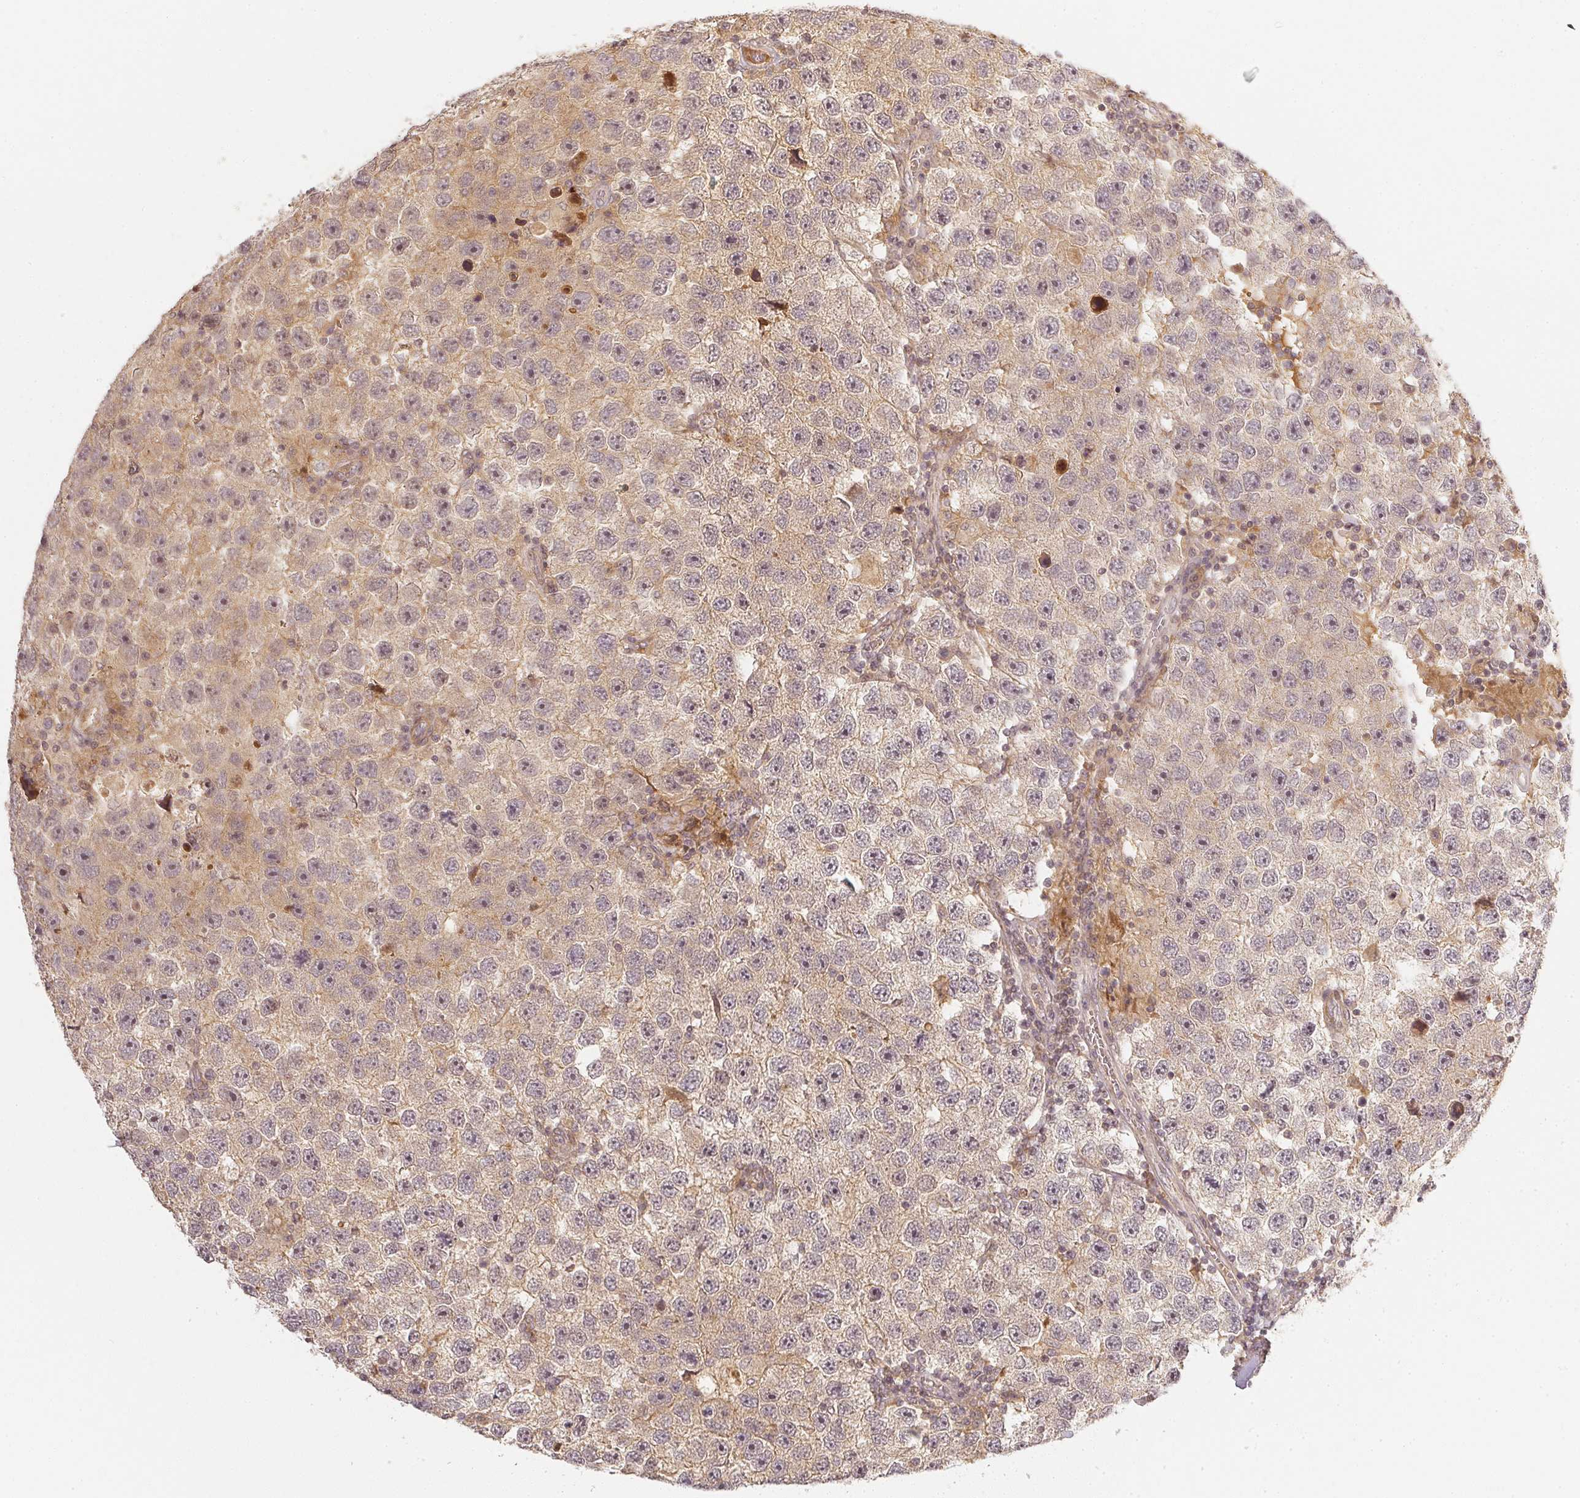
{"staining": {"intensity": "negative", "quantity": "none", "location": "none"}, "tissue": "testis cancer", "cell_type": "Tumor cells", "image_type": "cancer", "snomed": [{"axis": "morphology", "description": "Seminoma, NOS"}, {"axis": "topography", "description": "Testis"}], "caption": "DAB (3,3'-diaminobenzidine) immunohistochemical staining of human testis cancer exhibits no significant expression in tumor cells.", "gene": "SERPINE1", "patient": {"sex": "male", "age": 26}}